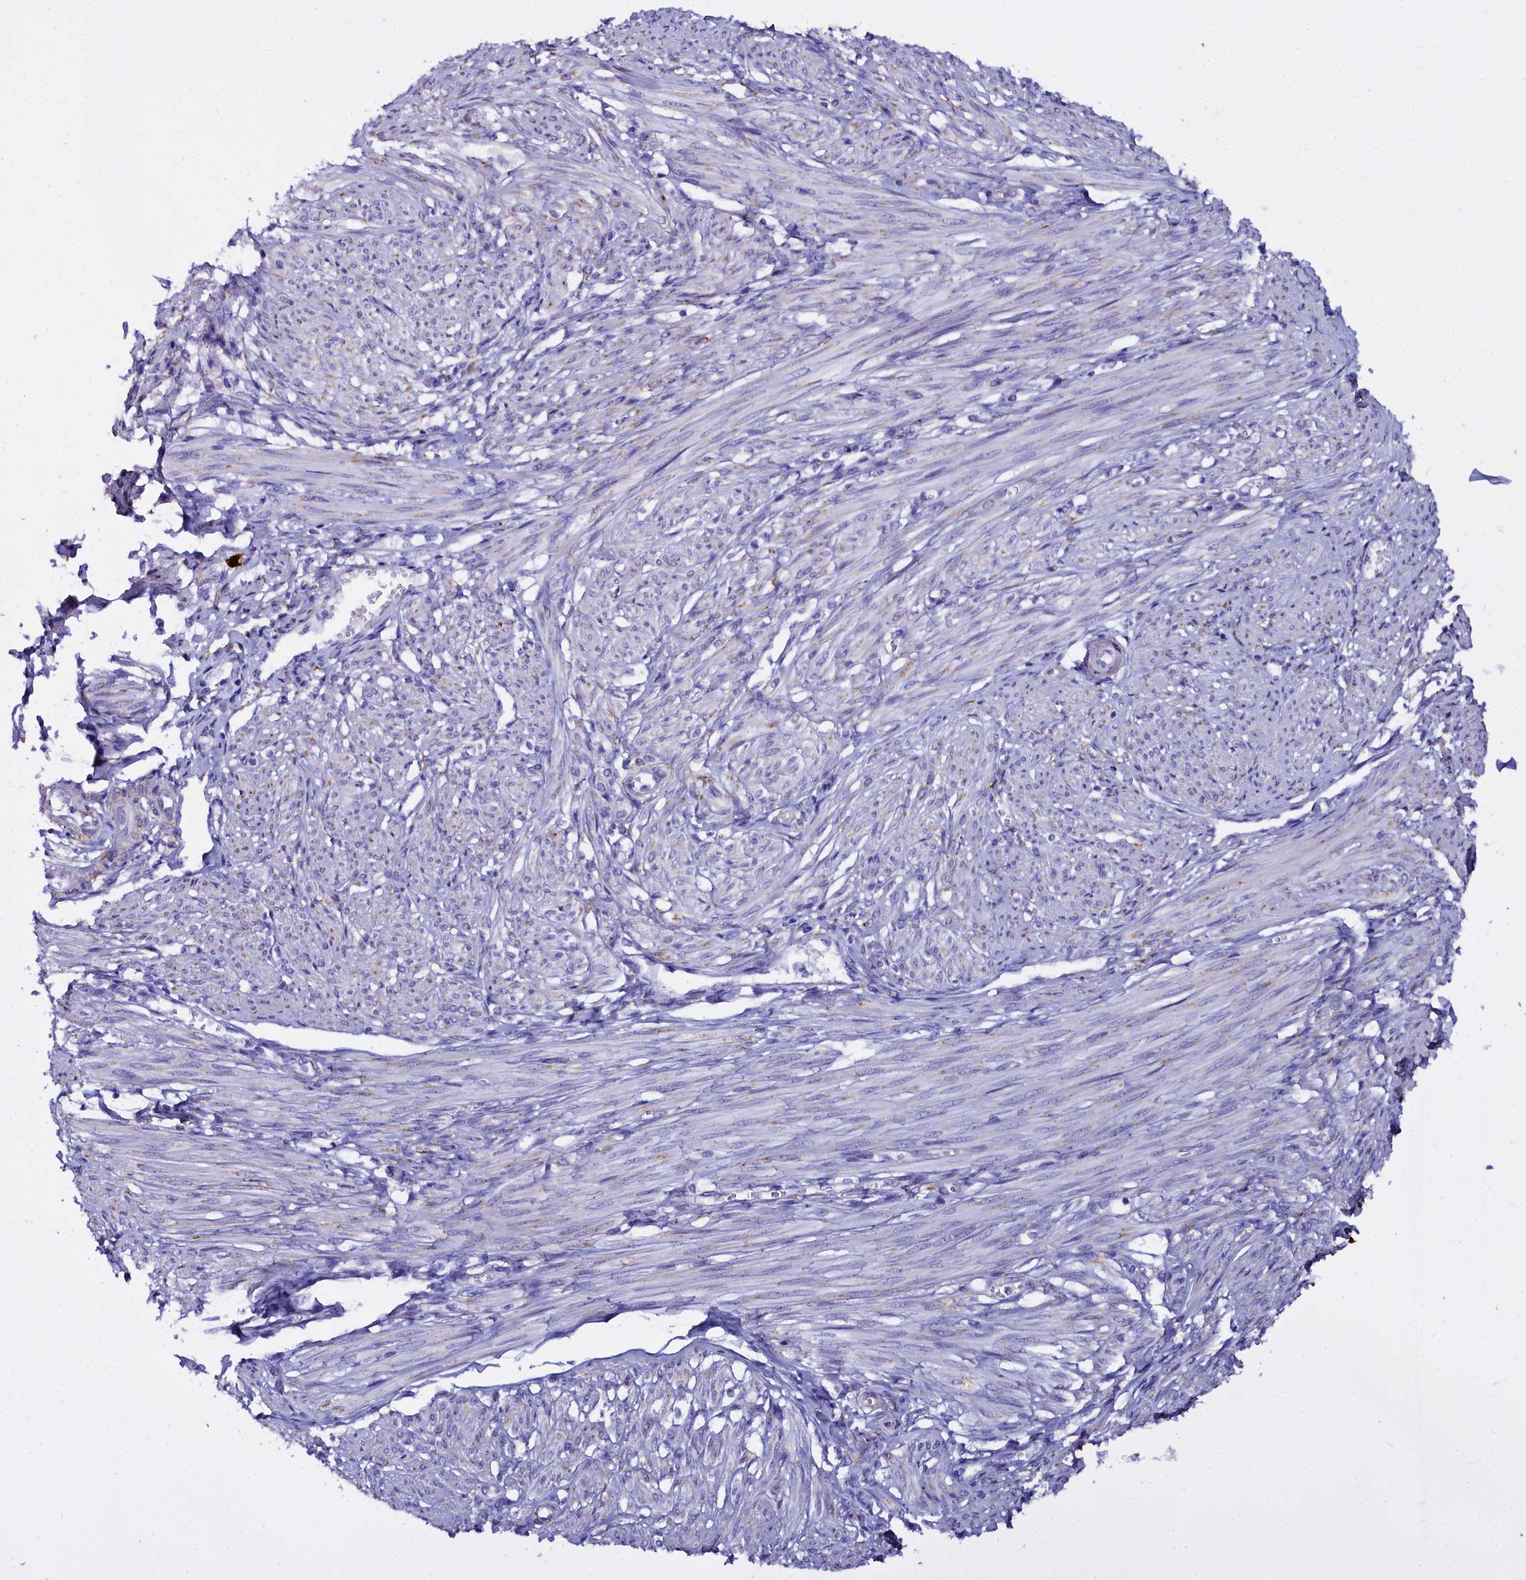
{"staining": {"intensity": "negative", "quantity": "none", "location": "none"}, "tissue": "smooth muscle", "cell_type": "Smooth muscle cells", "image_type": "normal", "snomed": [{"axis": "morphology", "description": "Normal tissue, NOS"}, {"axis": "topography", "description": "Smooth muscle"}], "caption": "IHC micrograph of benign smooth muscle: smooth muscle stained with DAB (3,3'-diaminobenzidine) shows no significant protein expression in smooth muscle cells. Brightfield microscopy of IHC stained with DAB (brown) and hematoxylin (blue), captured at high magnification.", "gene": "TXNDC5", "patient": {"sex": "female", "age": 39}}